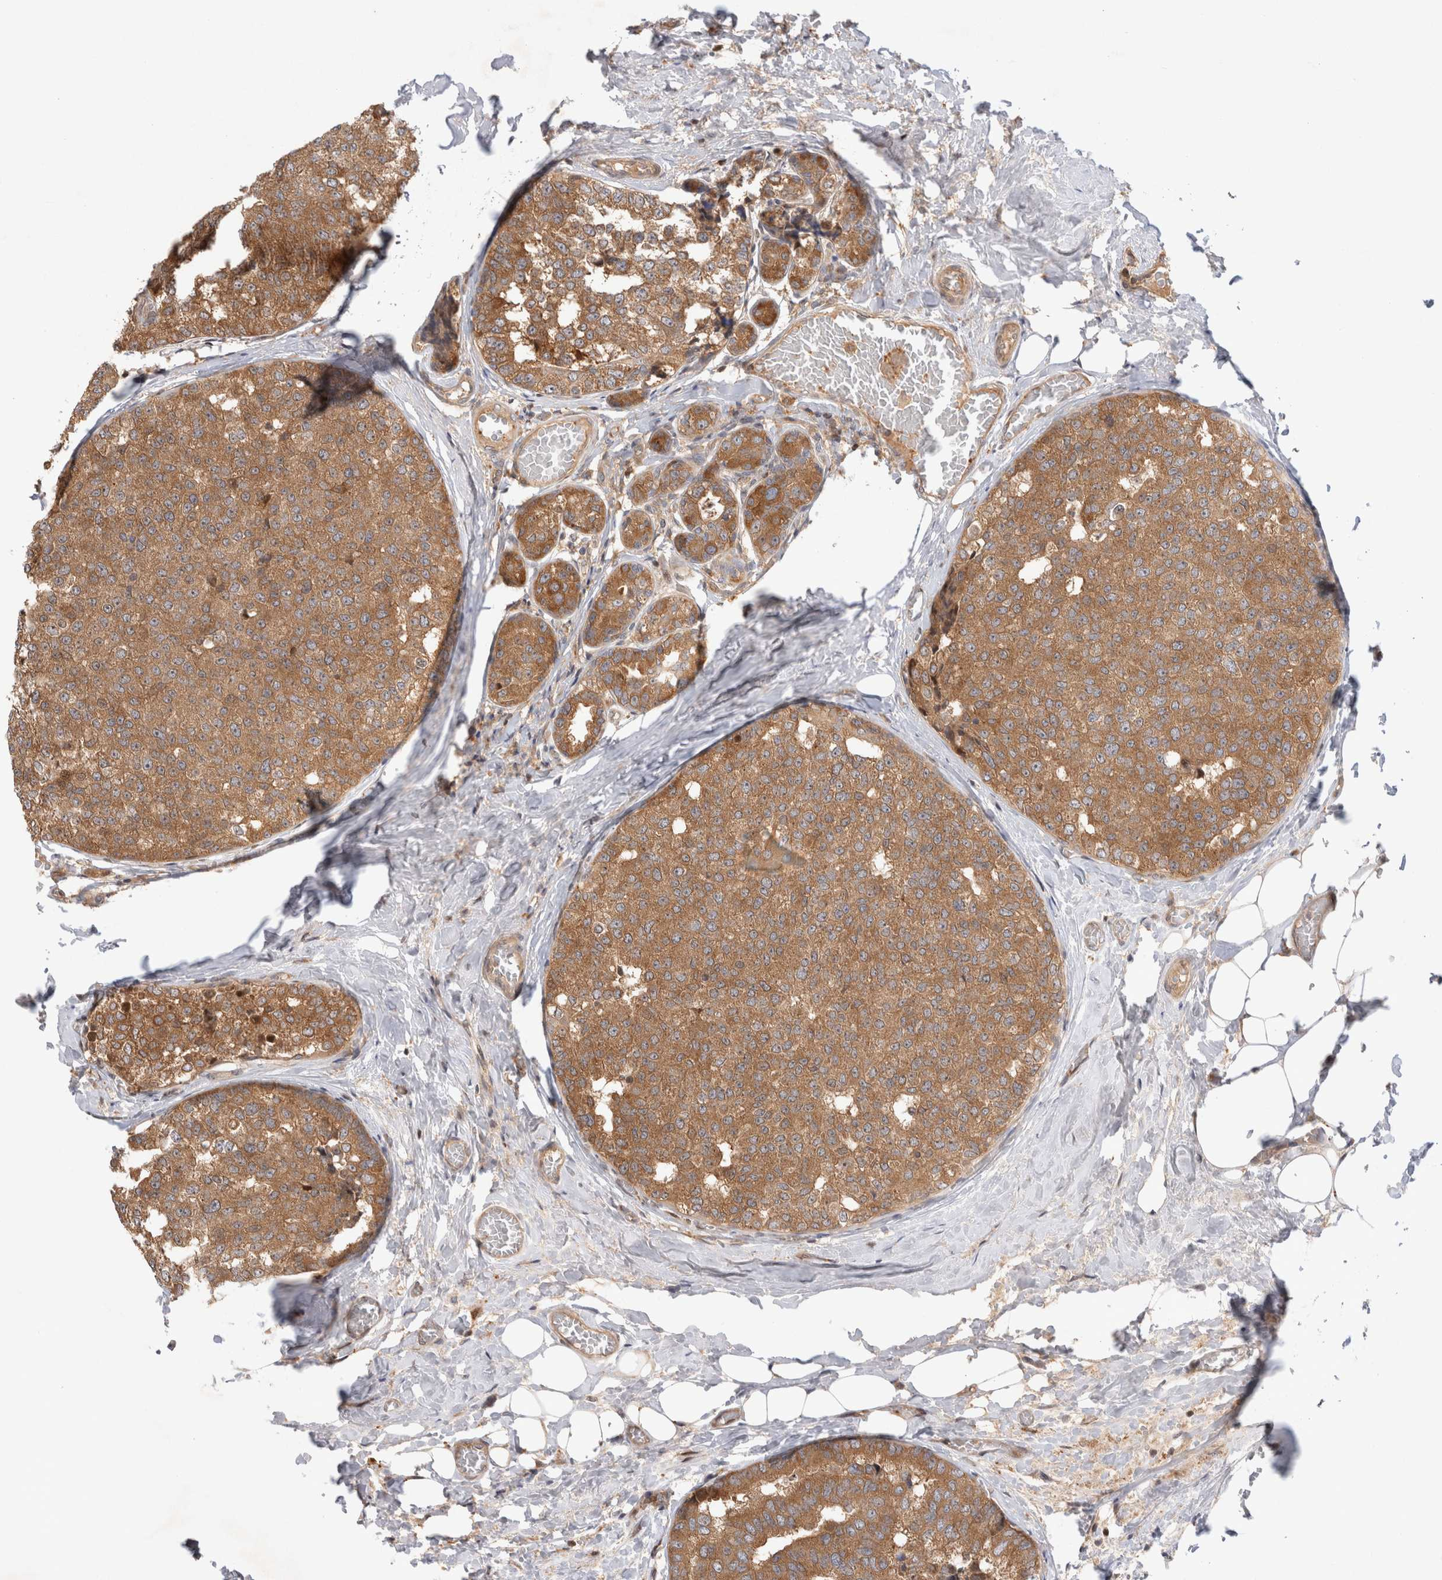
{"staining": {"intensity": "moderate", "quantity": ">75%", "location": "cytoplasmic/membranous"}, "tissue": "breast cancer", "cell_type": "Tumor cells", "image_type": "cancer", "snomed": [{"axis": "morphology", "description": "Normal tissue, NOS"}, {"axis": "morphology", "description": "Duct carcinoma"}, {"axis": "topography", "description": "Breast"}], "caption": "Immunohistochemical staining of breast invasive ductal carcinoma exhibits medium levels of moderate cytoplasmic/membranous protein expression in approximately >75% of tumor cells. (Brightfield microscopy of DAB IHC at high magnification).", "gene": "HTT", "patient": {"sex": "female", "age": 43}}